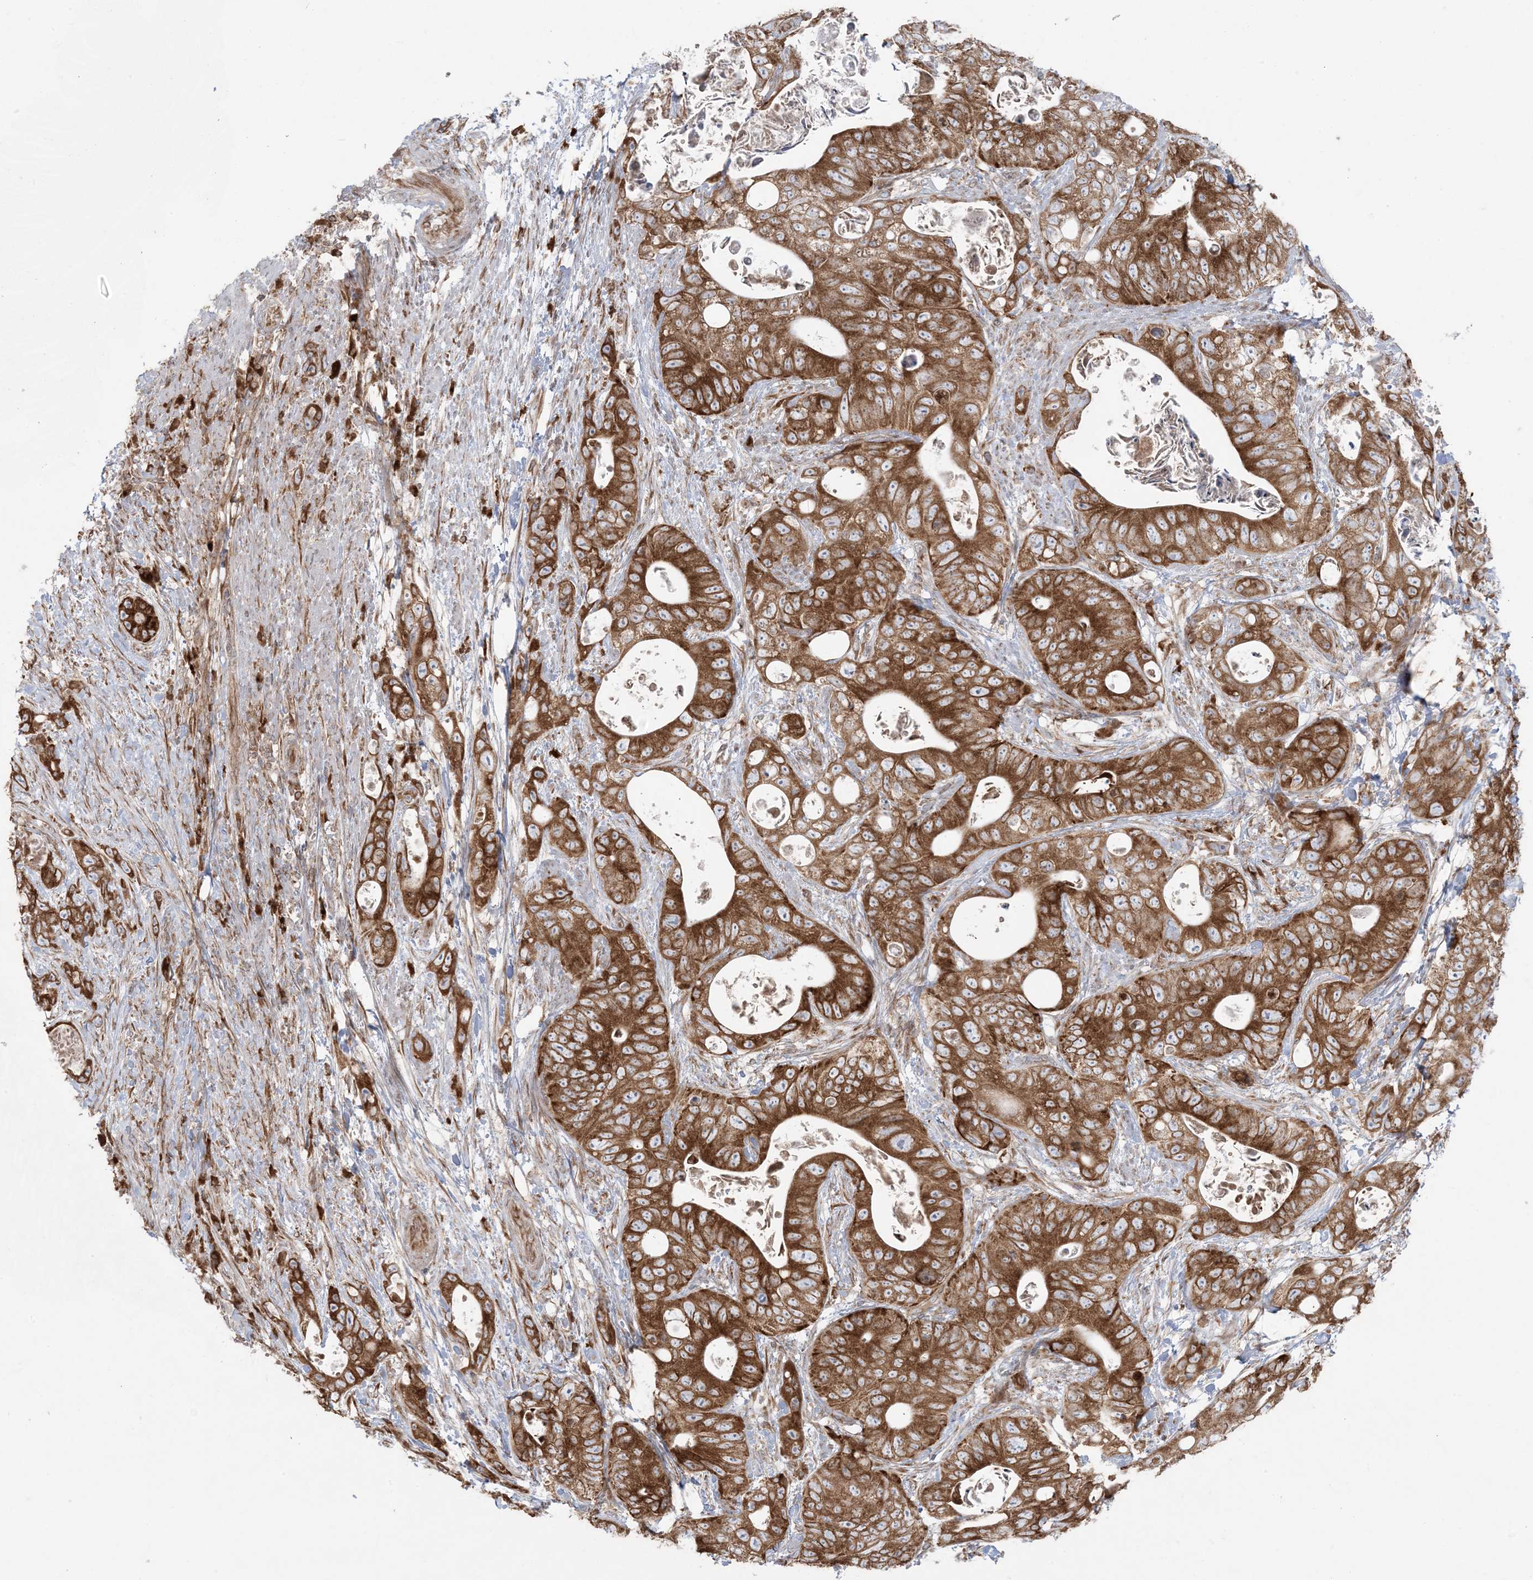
{"staining": {"intensity": "strong", "quantity": ">75%", "location": "cytoplasmic/membranous"}, "tissue": "stomach cancer", "cell_type": "Tumor cells", "image_type": "cancer", "snomed": [{"axis": "morphology", "description": "Adenocarcinoma, NOS"}, {"axis": "topography", "description": "Stomach"}], "caption": "Brown immunohistochemical staining in human adenocarcinoma (stomach) displays strong cytoplasmic/membranous staining in about >75% of tumor cells.", "gene": "UBXN4", "patient": {"sex": "female", "age": 89}}